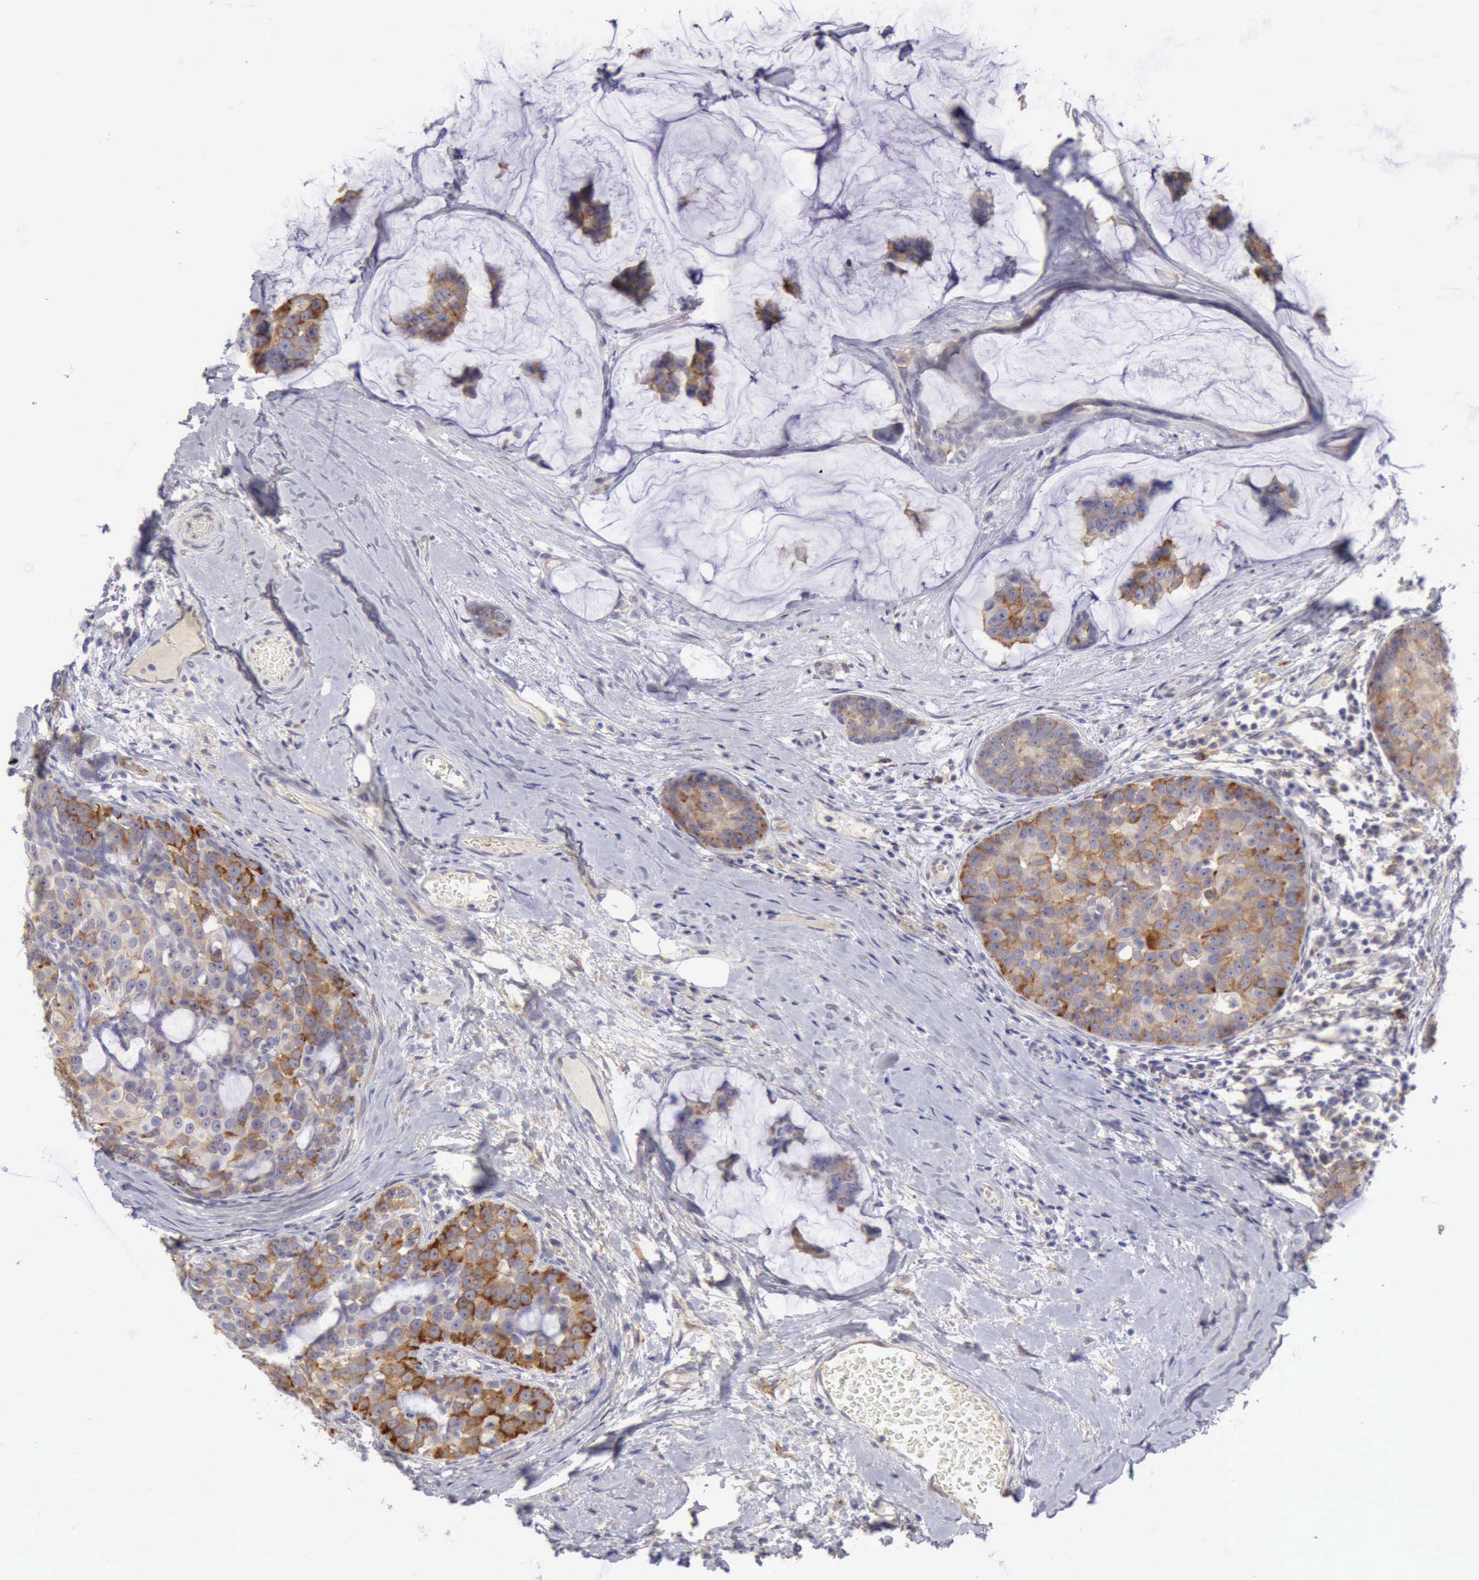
{"staining": {"intensity": "moderate", "quantity": ">75%", "location": "cytoplasmic/membranous"}, "tissue": "breast cancer", "cell_type": "Tumor cells", "image_type": "cancer", "snomed": [{"axis": "morphology", "description": "Normal tissue, NOS"}, {"axis": "morphology", "description": "Duct carcinoma"}, {"axis": "topography", "description": "Breast"}], "caption": "Immunohistochemical staining of human invasive ductal carcinoma (breast) demonstrates moderate cytoplasmic/membranous protein expression in approximately >75% of tumor cells.", "gene": "TFRC", "patient": {"sex": "female", "age": 50}}